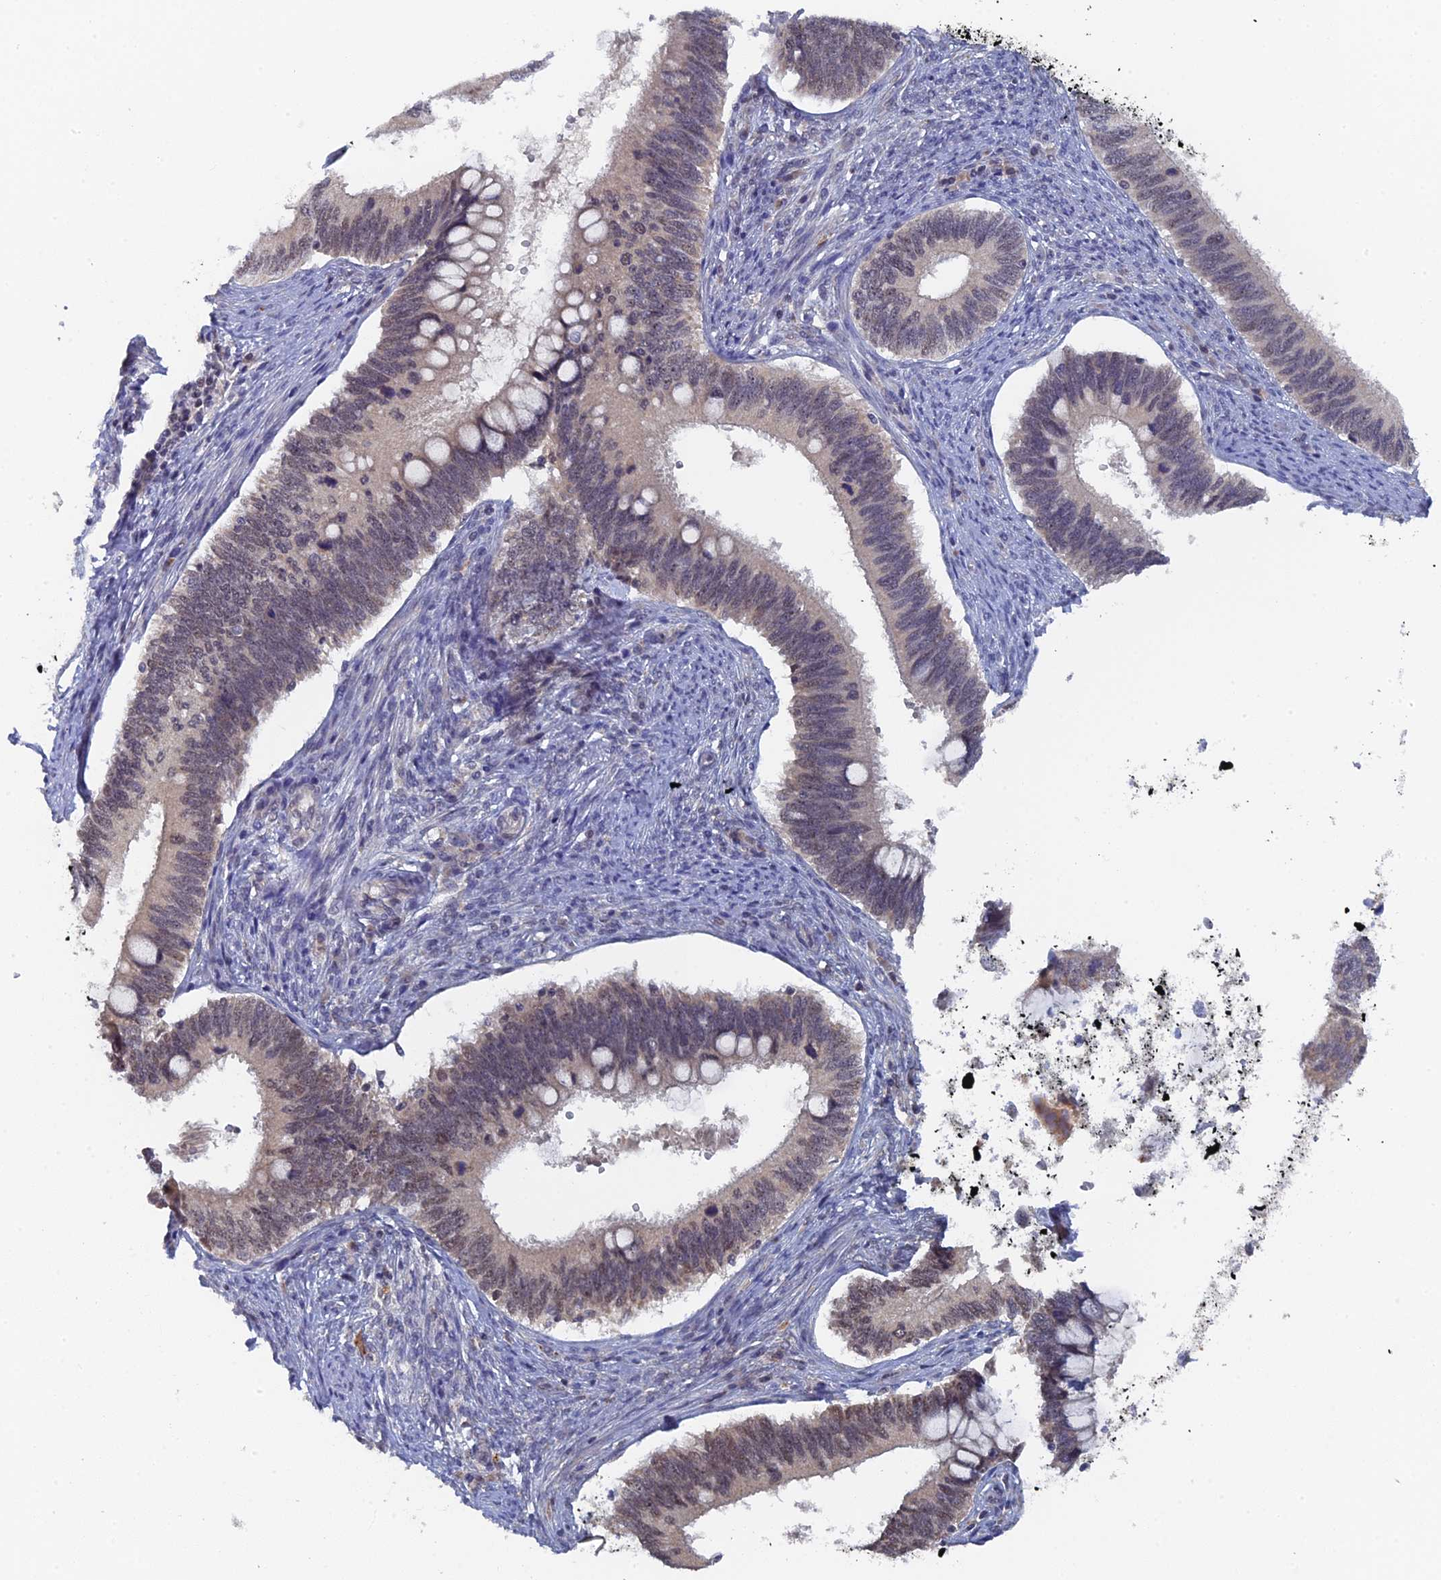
{"staining": {"intensity": "weak", "quantity": "<25%", "location": "nuclear"}, "tissue": "cervical cancer", "cell_type": "Tumor cells", "image_type": "cancer", "snomed": [{"axis": "morphology", "description": "Adenocarcinoma, NOS"}, {"axis": "topography", "description": "Cervix"}], "caption": "Image shows no protein expression in tumor cells of cervical adenocarcinoma tissue.", "gene": "MIGA2", "patient": {"sex": "female", "age": 42}}